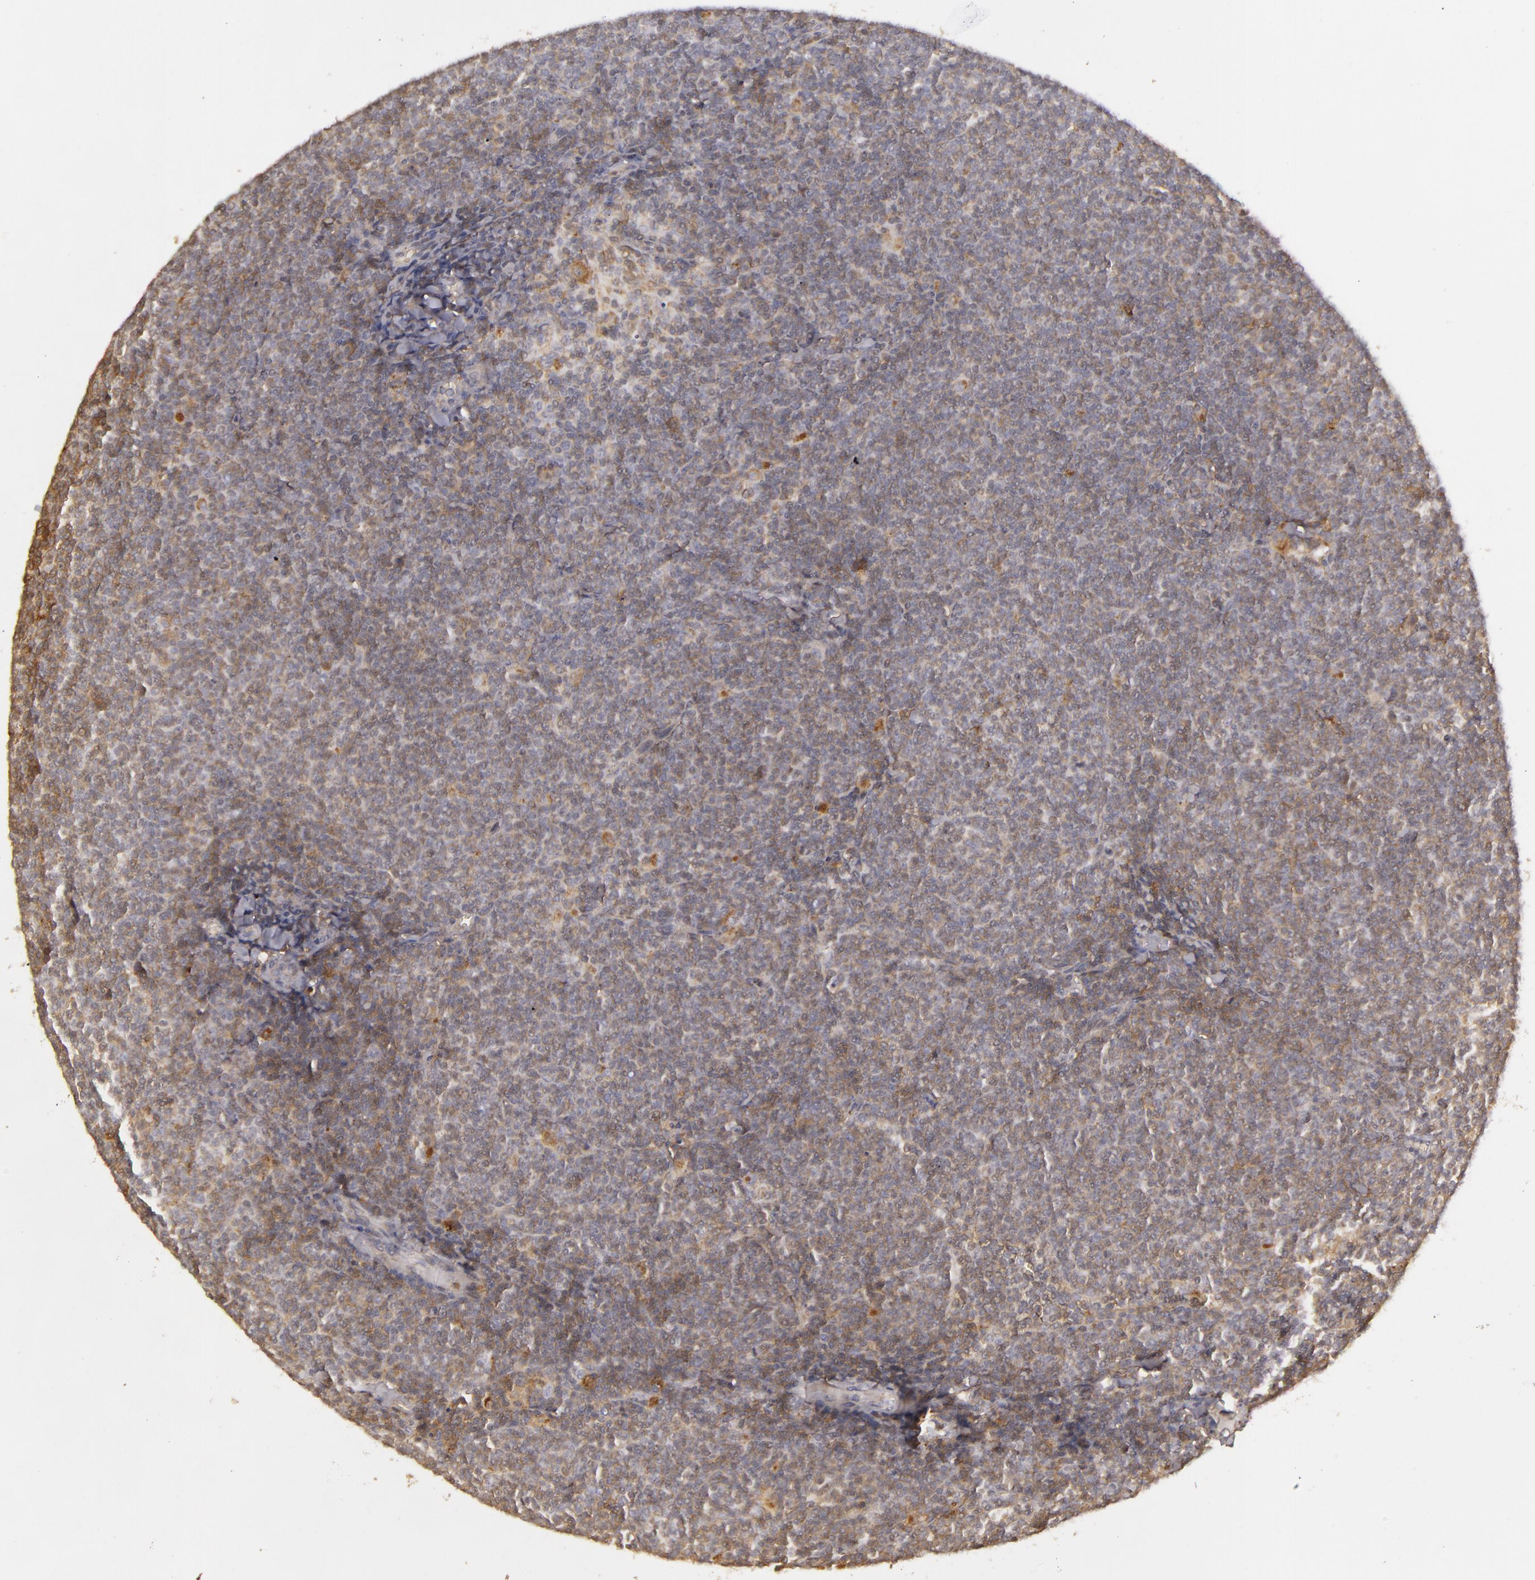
{"staining": {"intensity": "moderate", "quantity": ">75%", "location": "cytoplasmic/membranous"}, "tissue": "lymphoma", "cell_type": "Tumor cells", "image_type": "cancer", "snomed": [{"axis": "morphology", "description": "Malignant lymphoma, non-Hodgkin's type, Low grade"}, {"axis": "topography", "description": "Lymph node"}], "caption": "A brown stain labels moderate cytoplasmic/membranous expression of a protein in lymphoma tumor cells. (DAB IHC with brightfield microscopy, high magnification).", "gene": "HRAS", "patient": {"sex": "male", "age": 65}}